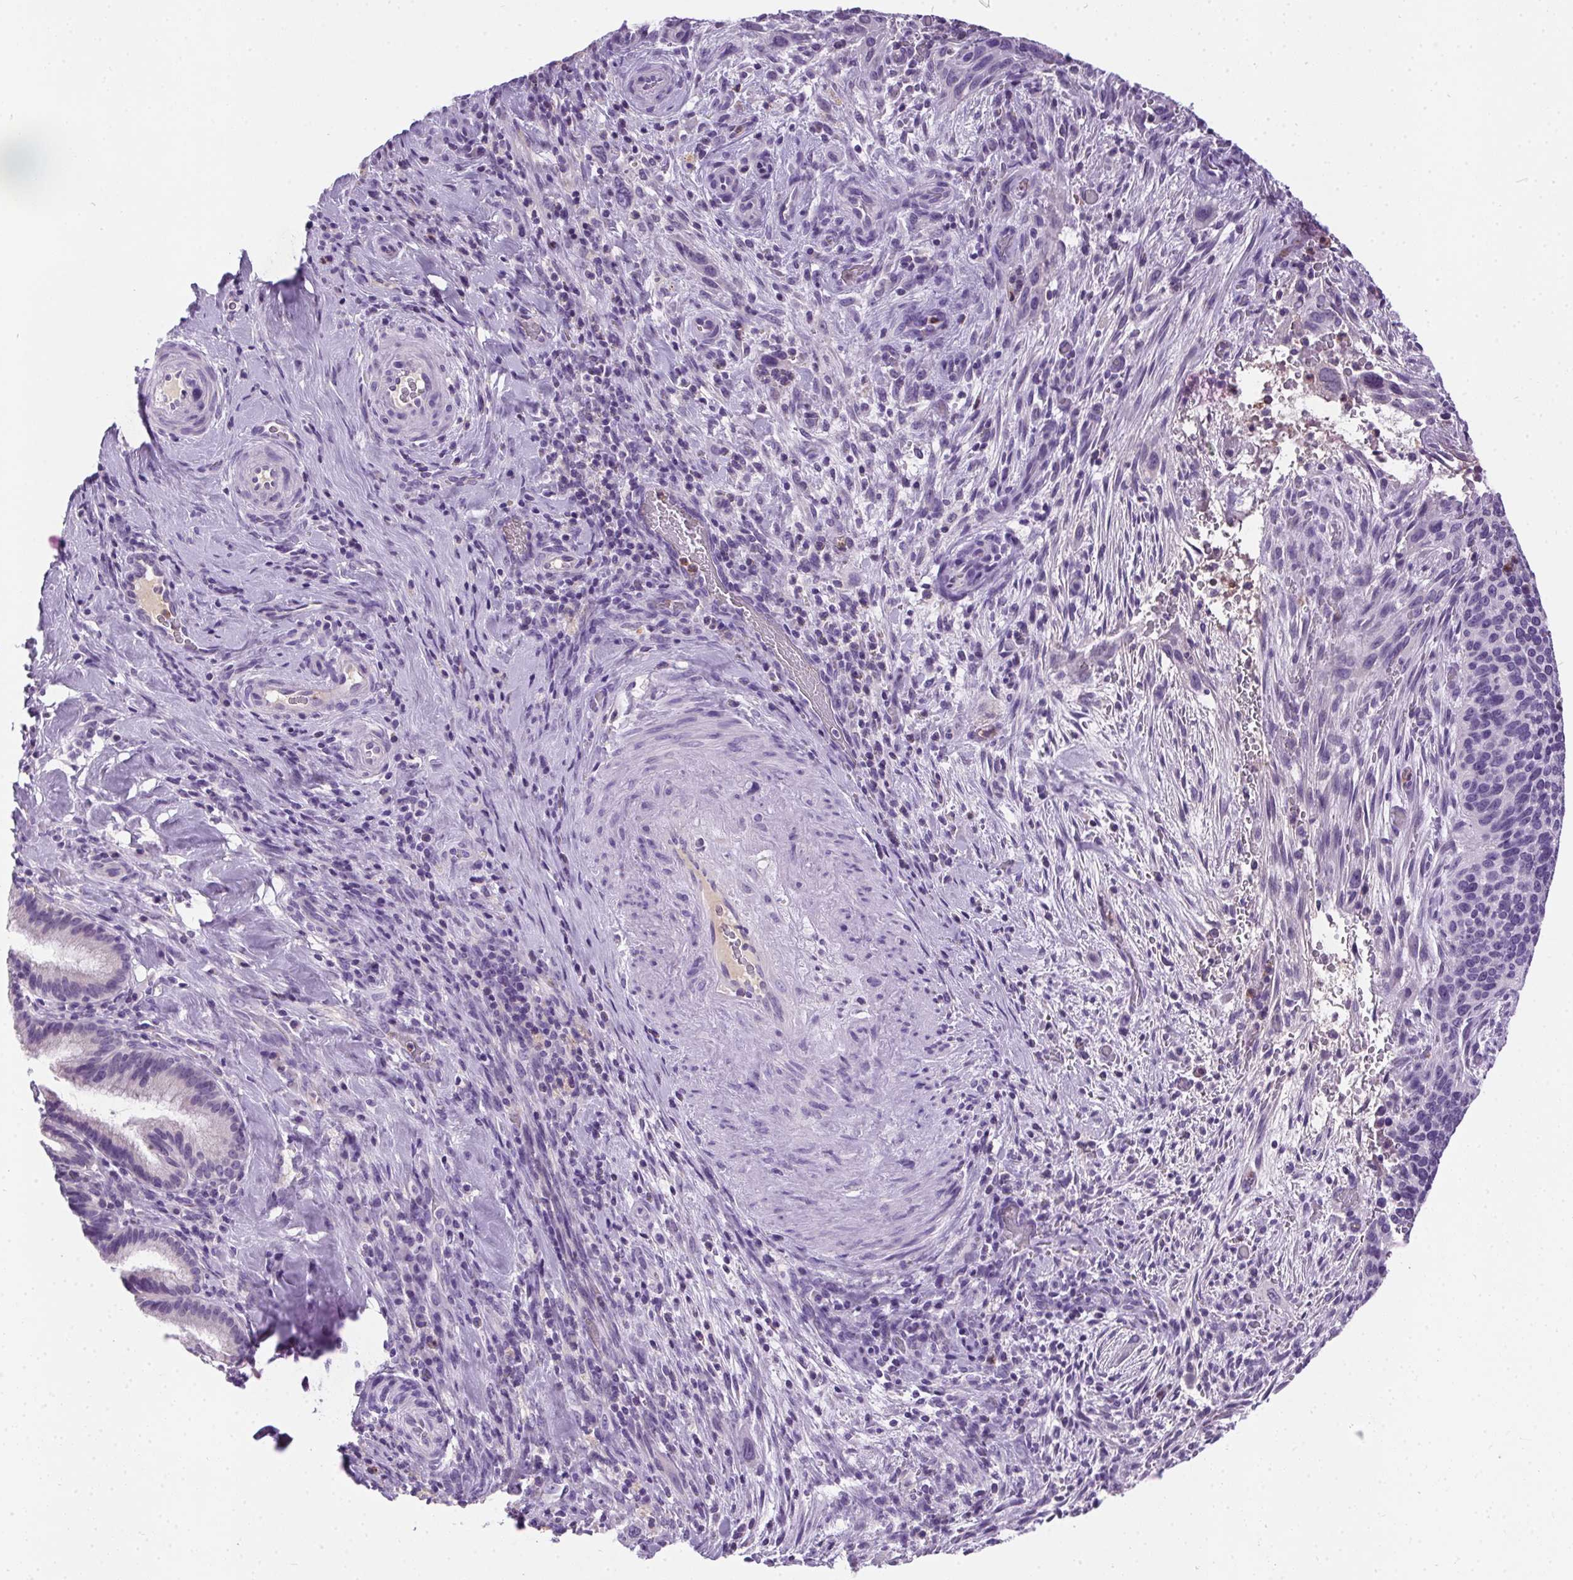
{"staining": {"intensity": "negative", "quantity": "none", "location": "none"}, "tissue": "cervical cancer", "cell_type": "Tumor cells", "image_type": "cancer", "snomed": [{"axis": "morphology", "description": "Squamous cell carcinoma, NOS"}, {"axis": "topography", "description": "Cervix"}], "caption": "Immunohistochemistry photomicrograph of cervical squamous cell carcinoma stained for a protein (brown), which shows no positivity in tumor cells. (IHC, brightfield microscopy, high magnification).", "gene": "SSTR4", "patient": {"sex": "female", "age": 51}}